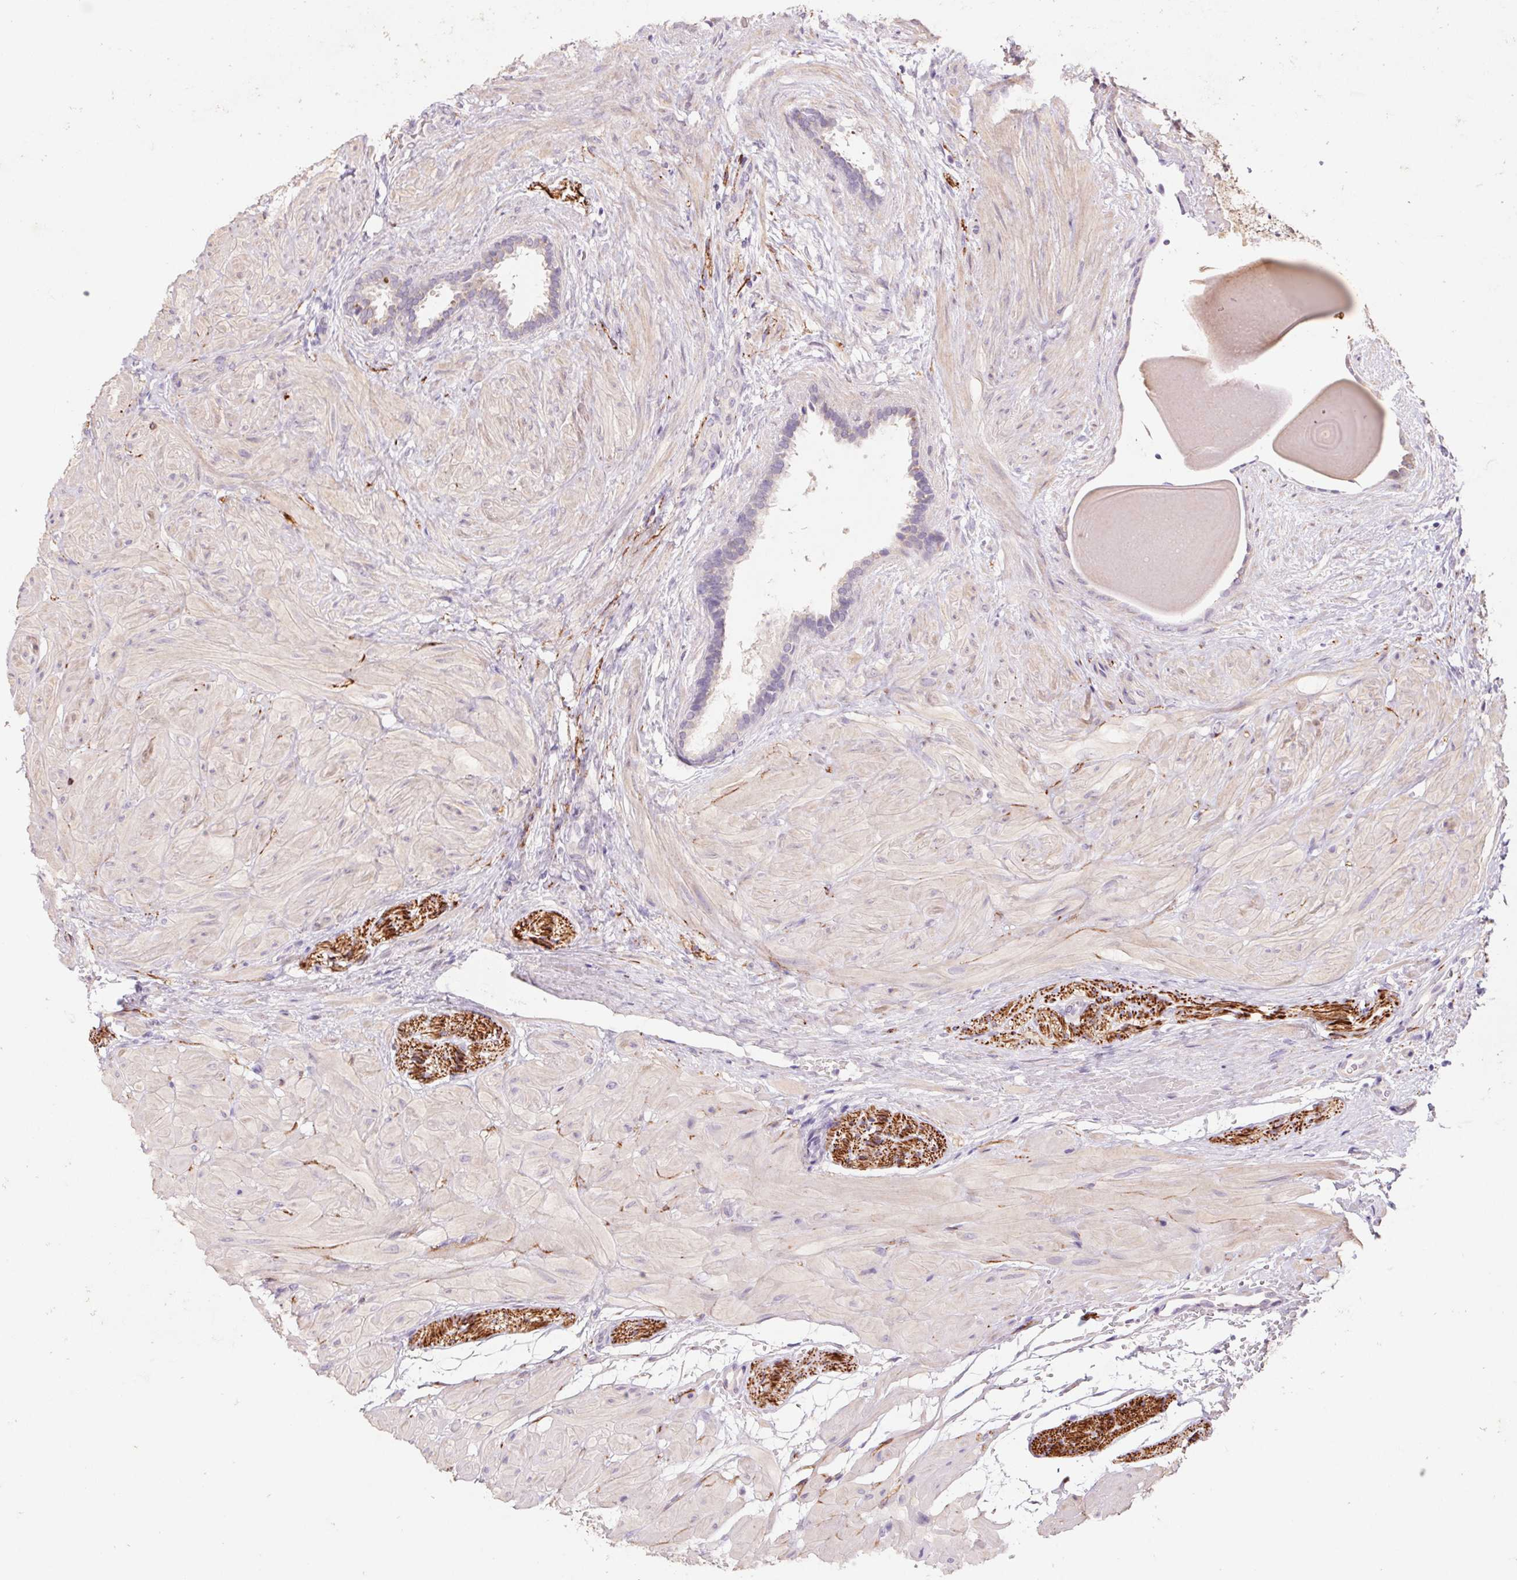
{"staining": {"intensity": "negative", "quantity": "none", "location": "none"}, "tissue": "seminal vesicle", "cell_type": "Glandular cells", "image_type": "normal", "snomed": [{"axis": "morphology", "description": "Normal tissue, NOS"}, {"axis": "topography", "description": "Seminal veicle"}], "caption": "Histopathology image shows no protein staining in glandular cells of unremarkable seminal vesicle. (Stains: DAB immunohistochemistry with hematoxylin counter stain, Microscopy: brightfield microscopy at high magnification).", "gene": "GRM2", "patient": {"sex": "male", "age": 57}}